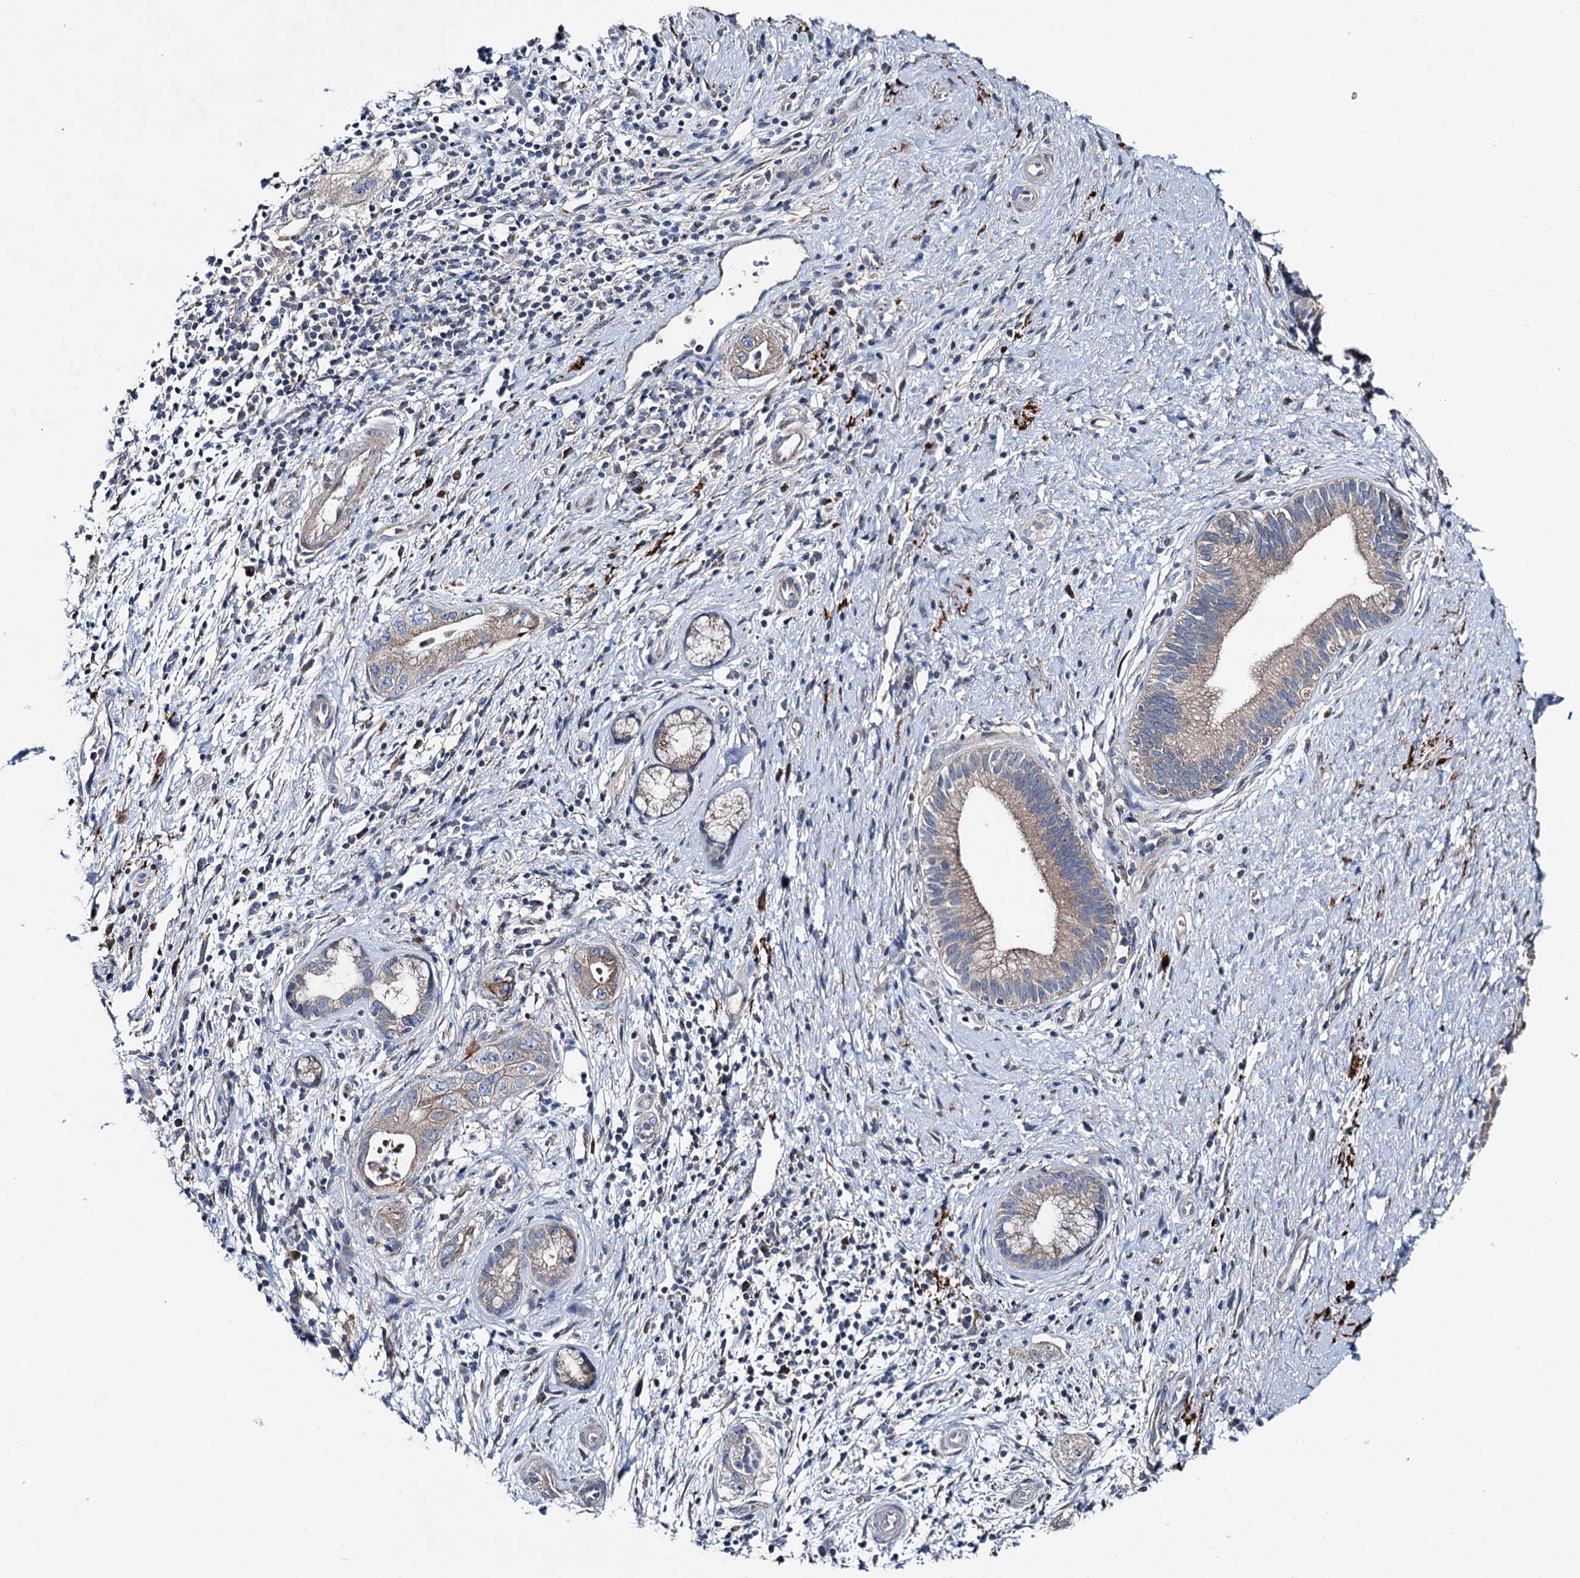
{"staining": {"intensity": "weak", "quantity": "<25%", "location": "cytoplasmic/membranous"}, "tissue": "pancreatic cancer", "cell_type": "Tumor cells", "image_type": "cancer", "snomed": [{"axis": "morphology", "description": "Adenocarcinoma, NOS"}, {"axis": "topography", "description": "Pancreas"}], "caption": "This is an immunohistochemistry micrograph of pancreatic cancer. There is no positivity in tumor cells.", "gene": "SLC22A25", "patient": {"sex": "female", "age": 73}}